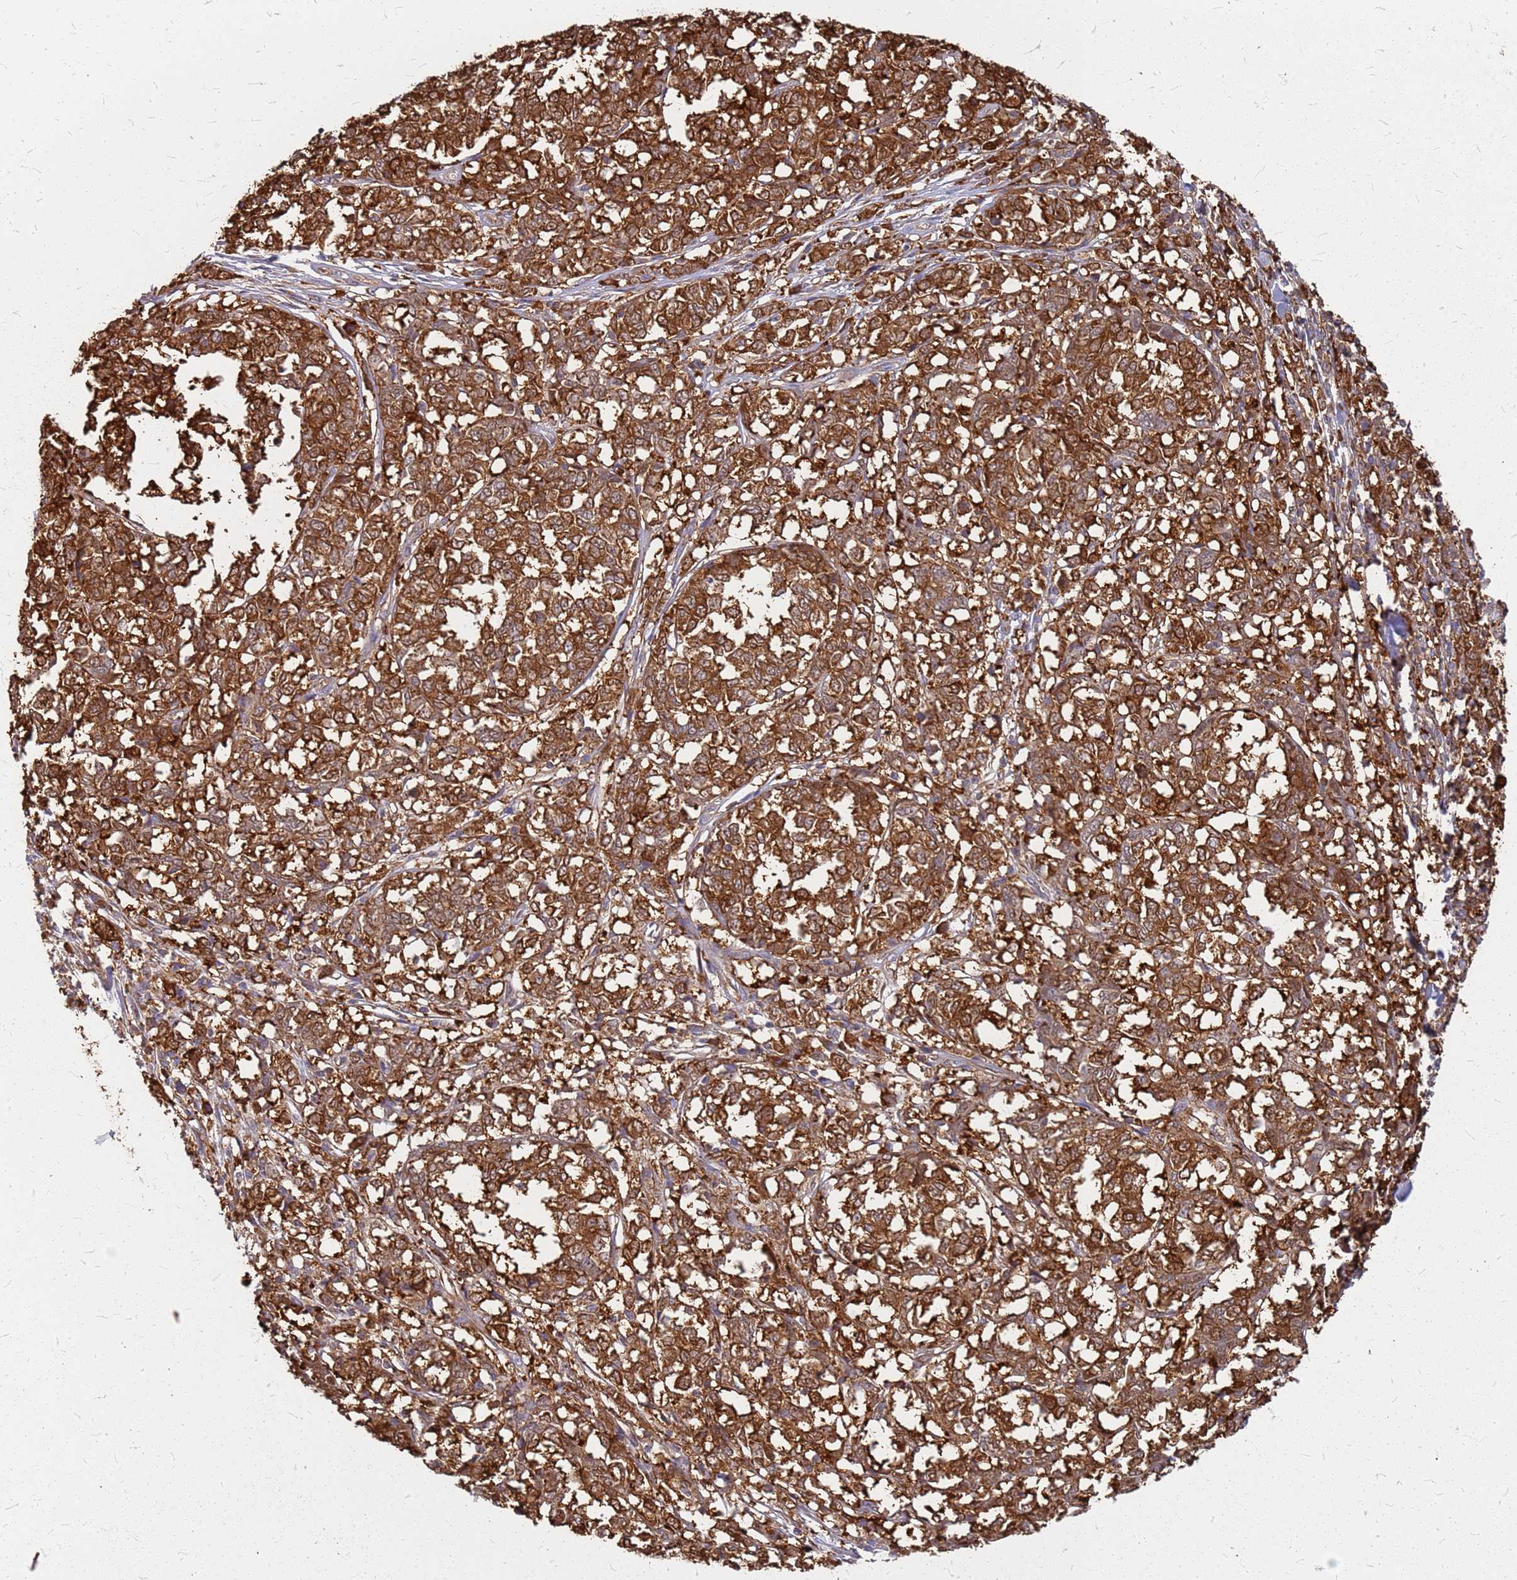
{"staining": {"intensity": "strong", "quantity": ">75%", "location": "cytoplasmic/membranous"}, "tissue": "melanoma", "cell_type": "Tumor cells", "image_type": "cancer", "snomed": [{"axis": "morphology", "description": "Malignant melanoma, NOS"}, {"axis": "topography", "description": "Skin"}], "caption": "A brown stain highlights strong cytoplasmic/membranous expression of a protein in malignant melanoma tumor cells.", "gene": "HDX", "patient": {"sex": "female", "age": 72}}